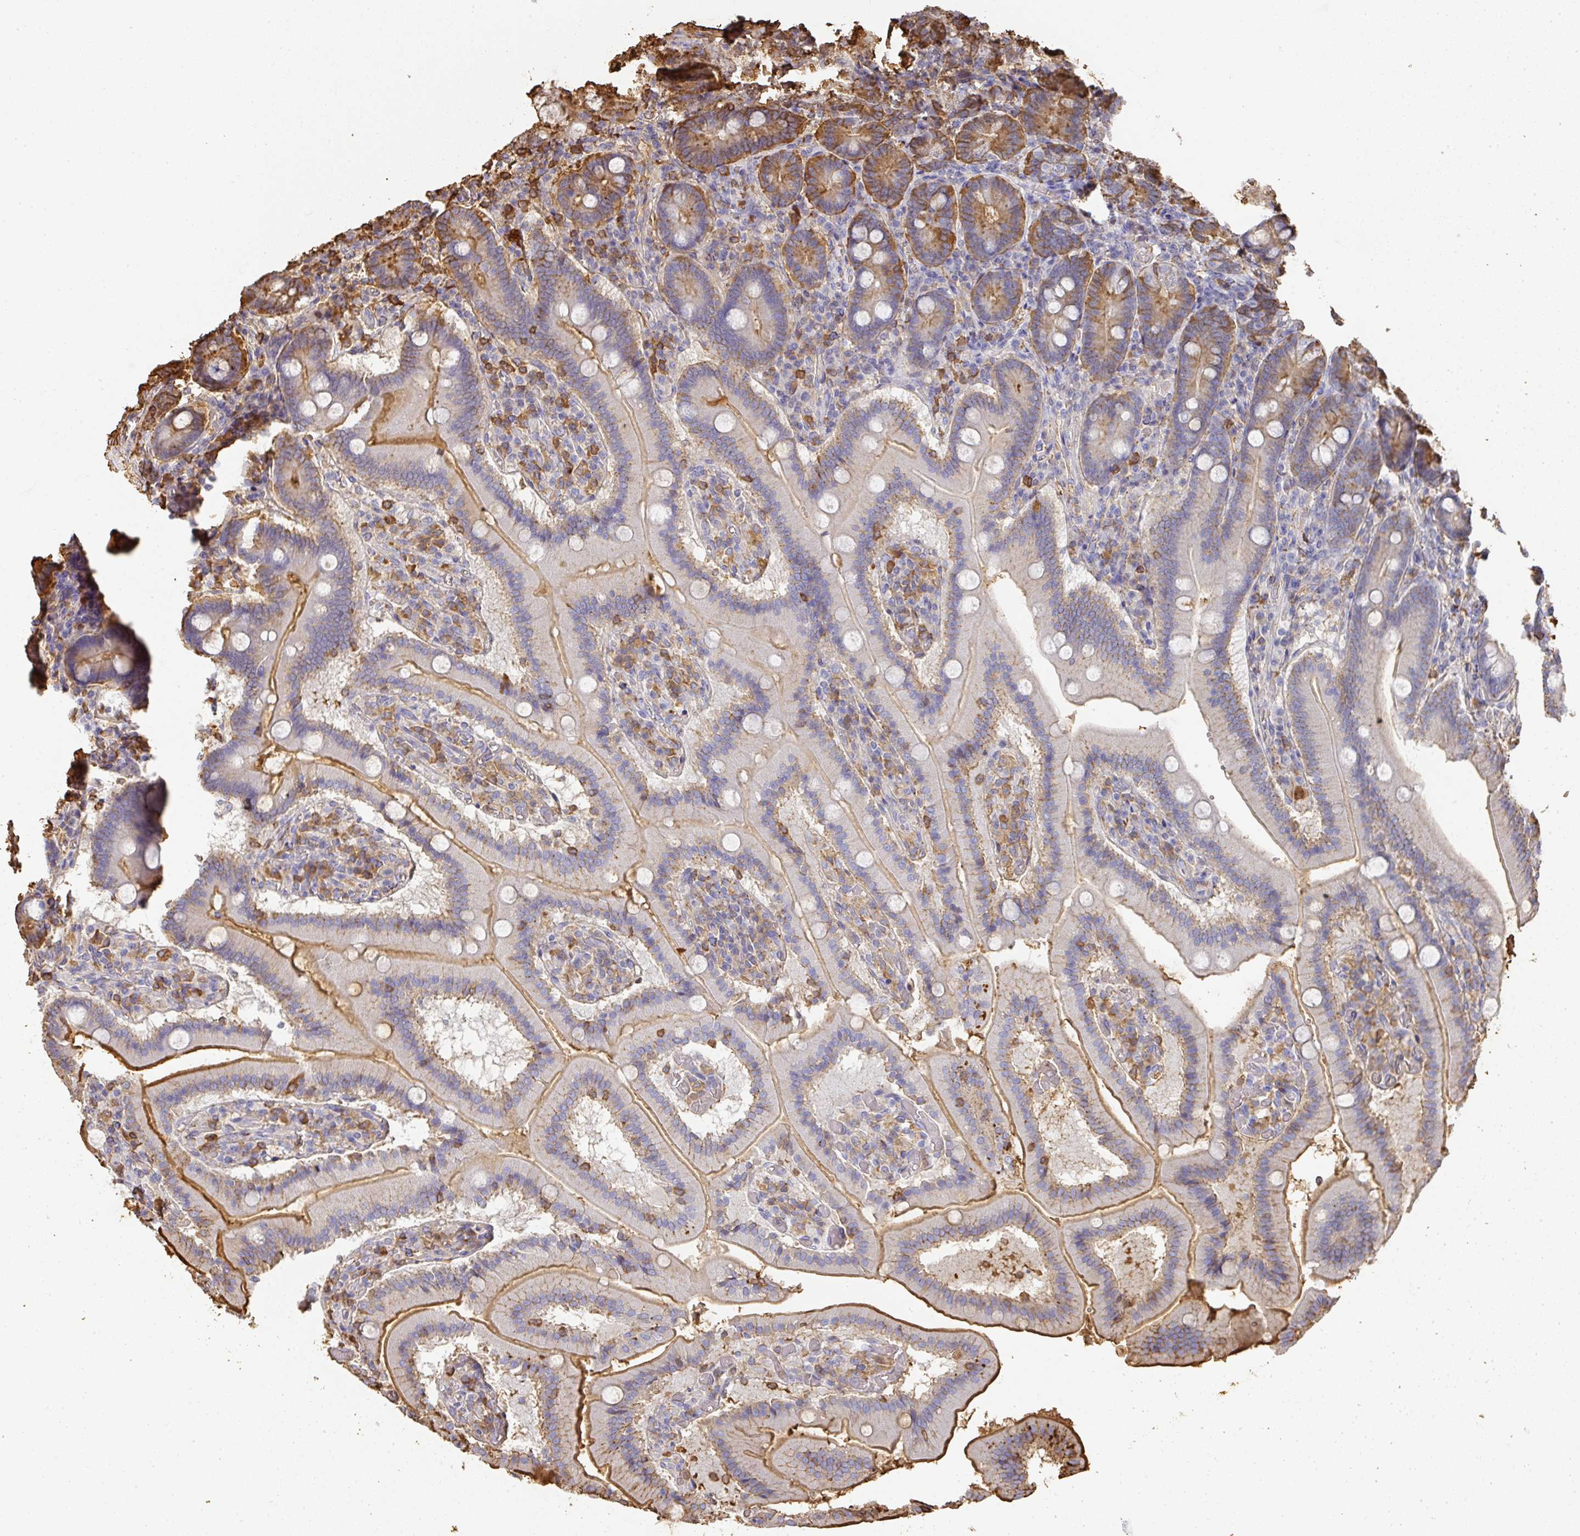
{"staining": {"intensity": "moderate", "quantity": "25%-75%", "location": "cytoplasmic/membranous"}, "tissue": "duodenum", "cell_type": "Glandular cells", "image_type": "normal", "snomed": [{"axis": "morphology", "description": "Normal tissue, NOS"}, {"axis": "topography", "description": "Duodenum"}], "caption": "Protein positivity by immunohistochemistry (IHC) demonstrates moderate cytoplasmic/membranous positivity in approximately 25%-75% of glandular cells in normal duodenum. The protein is stained brown, and the nuclei are stained in blue (DAB IHC with brightfield microscopy, high magnification).", "gene": "ALB", "patient": {"sex": "female", "age": 62}}